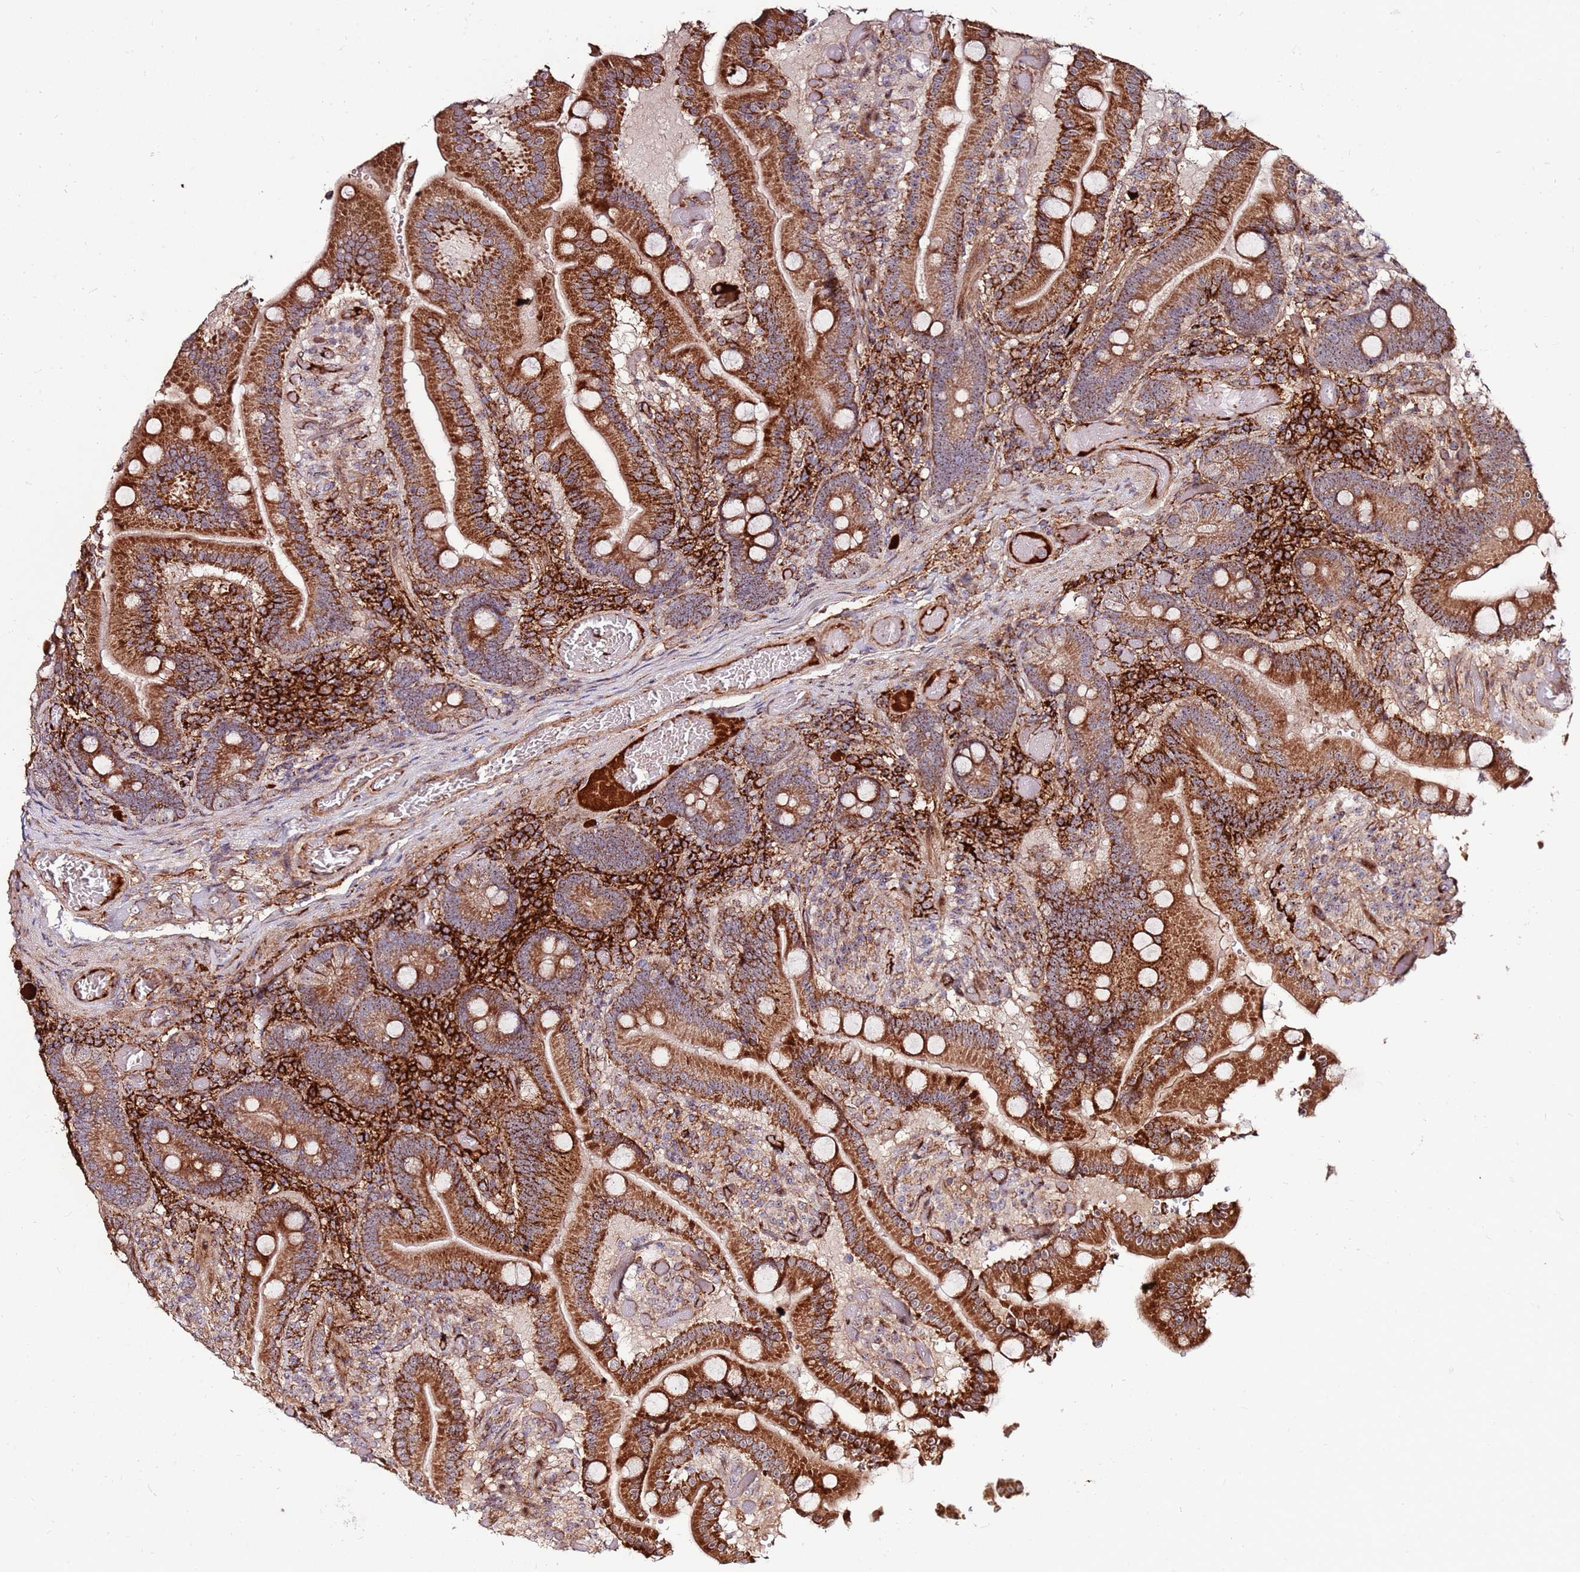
{"staining": {"intensity": "strong", "quantity": ">75%", "location": "cytoplasmic/membranous"}, "tissue": "duodenum", "cell_type": "Glandular cells", "image_type": "normal", "snomed": [{"axis": "morphology", "description": "Normal tissue, NOS"}, {"axis": "topography", "description": "Duodenum"}], "caption": "Immunohistochemistry (IHC) image of benign duodenum: duodenum stained using IHC shows high levels of strong protein expression localized specifically in the cytoplasmic/membranous of glandular cells, appearing as a cytoplasmic/membranous brown color.", "gene": "KIF25", "patient": {"sex": "female", "age": 62}}